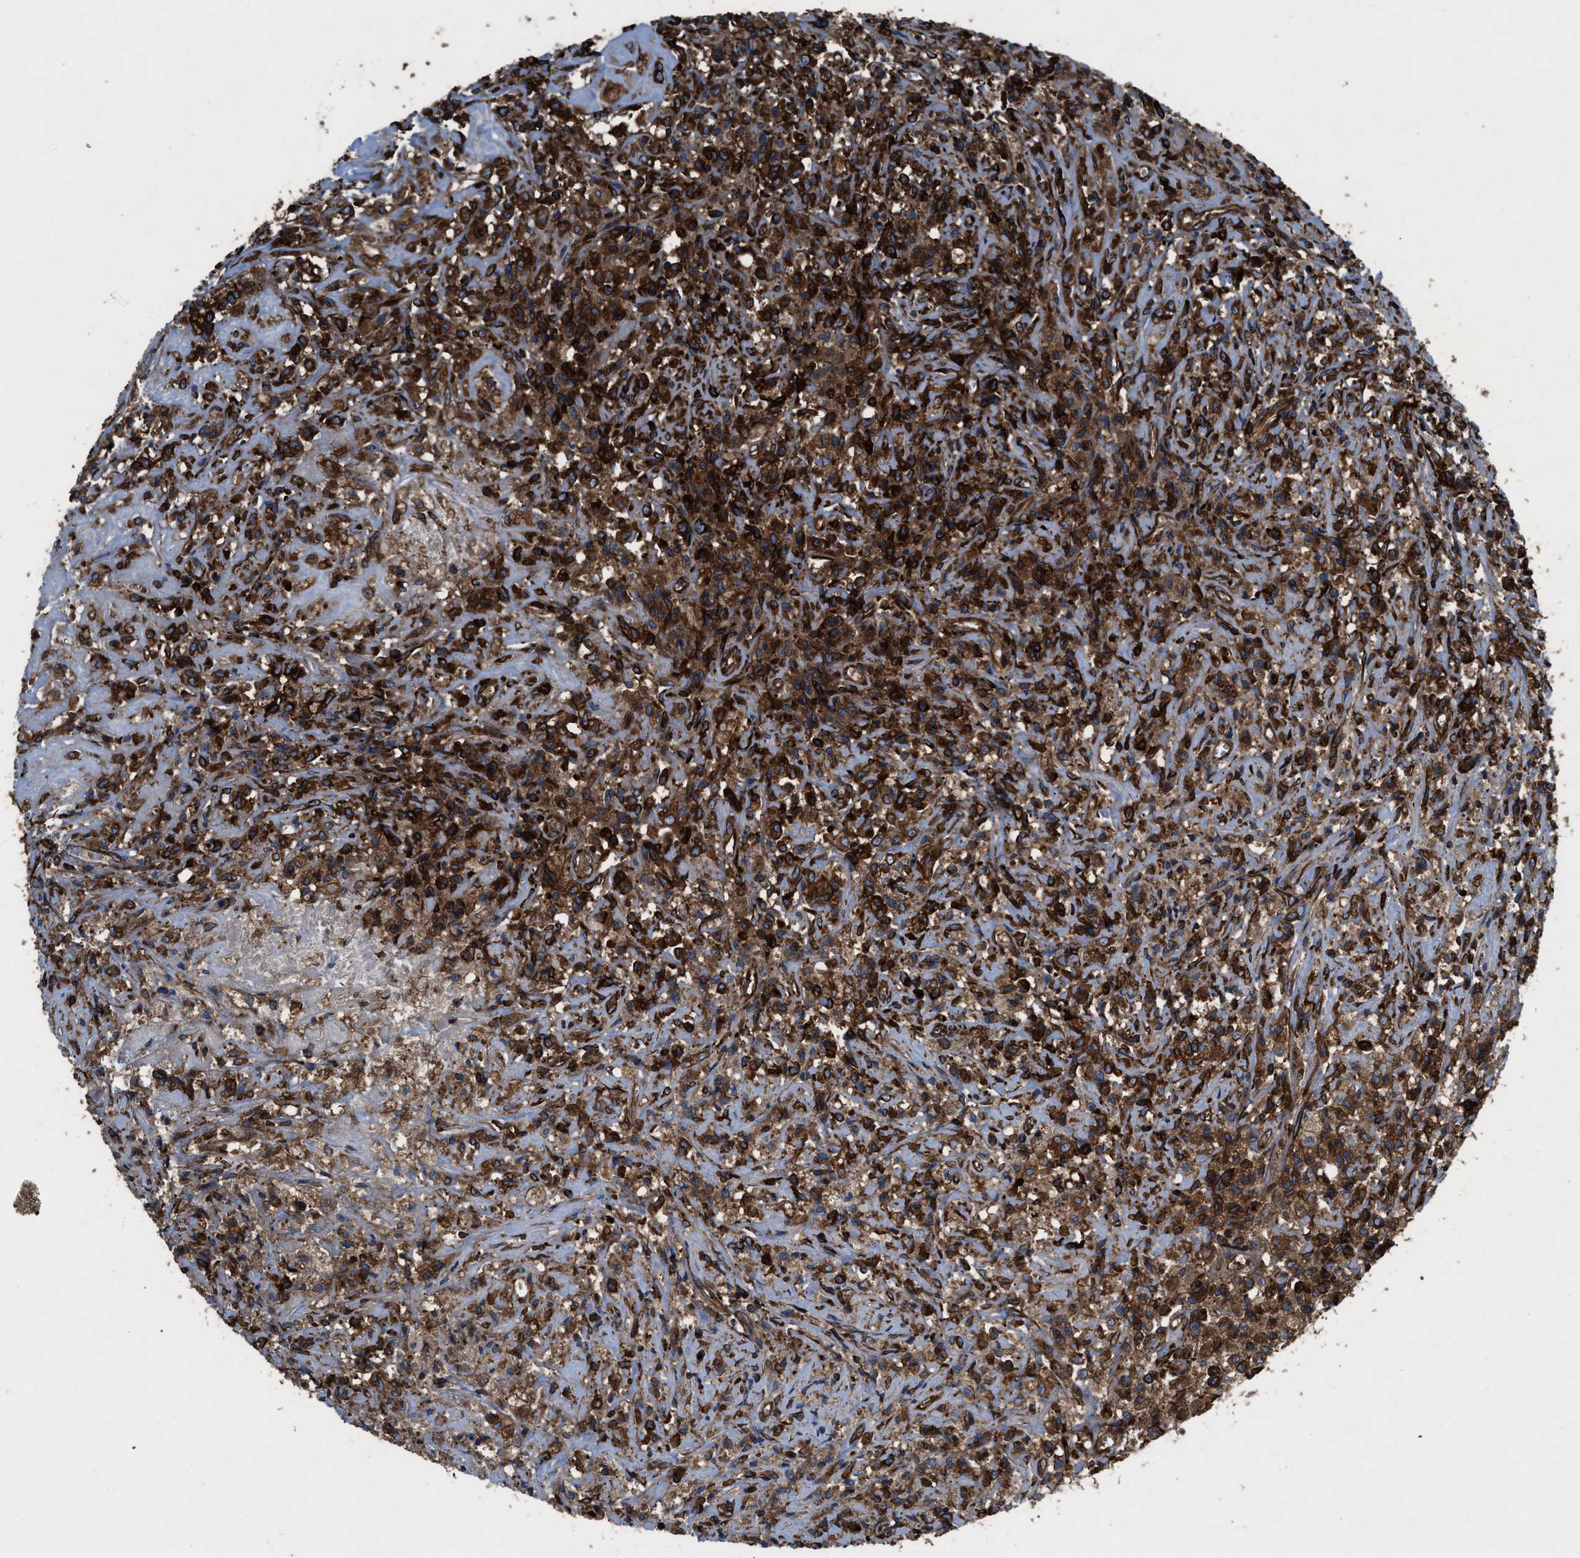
{"staining": {"intensity": "strong", "quantity": ">75%", "location": "cytoplasmic/membranous"}, "tissue": "testis cancer", "cell_type": "Tumor cells", "image_type": "cancer", "snomed": [{"axis": "morphology", "description": "Carcinoma, Embryonal, NOS"}, {"axis": "topography", "description": "Testis"}], "caption": "A brown stain labels strong cytoplasmic/membranous positivity of a protein in testis cancer tumor cells.", "gene": "CAPRIN1", "patient": {"sex": "male", "age": 2}}